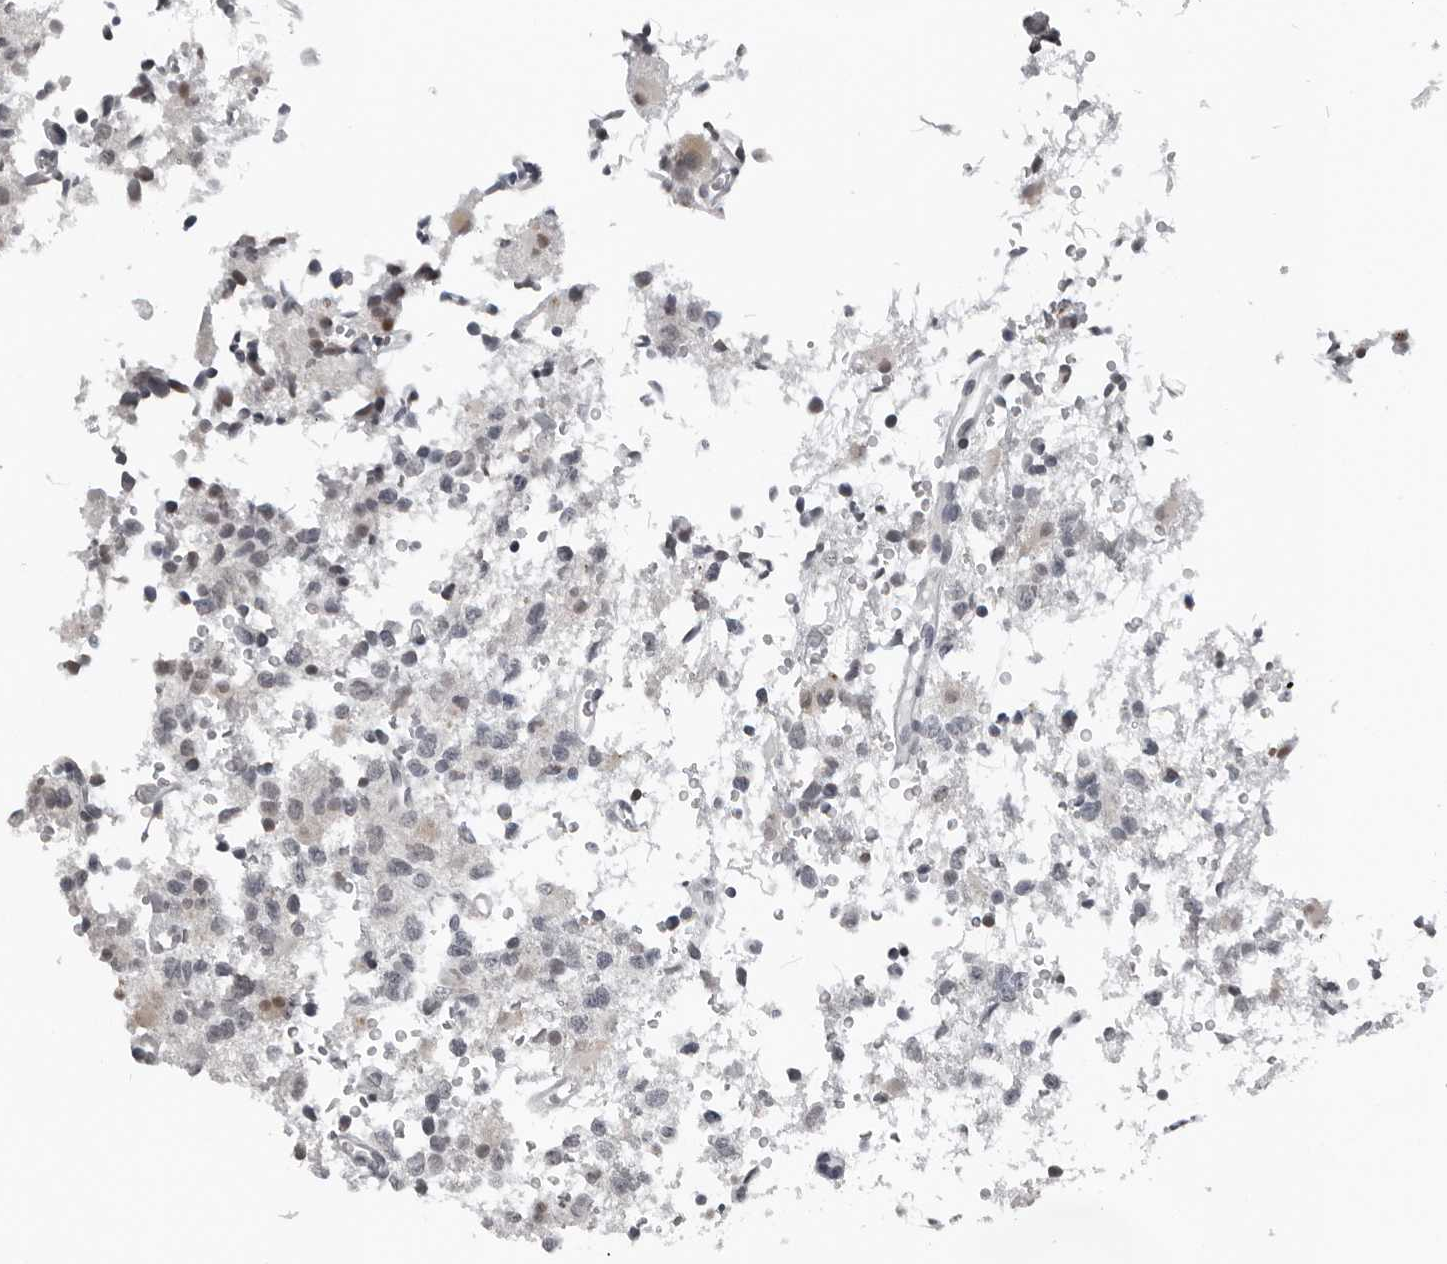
{"staining": {"intensity": "negative", "quantity": "none", "location": "none"}, "tissue": "glioma", "cell_type": "Tumor cells", "image_type": "cancer", "snomed": [{"axis": "morphology", "description": "Glioma, malignant, High grade"}, {"axis": "topography", "description": "Brain"}], "caption": "High magnification brightfield microscopy of glioma stained with DAB (brown) and counterstained with hematoxylin (blue): tumor cells show no significant staining.", "gene": "PPP1R42", "patient": {"sex": "female", "age": 62}}